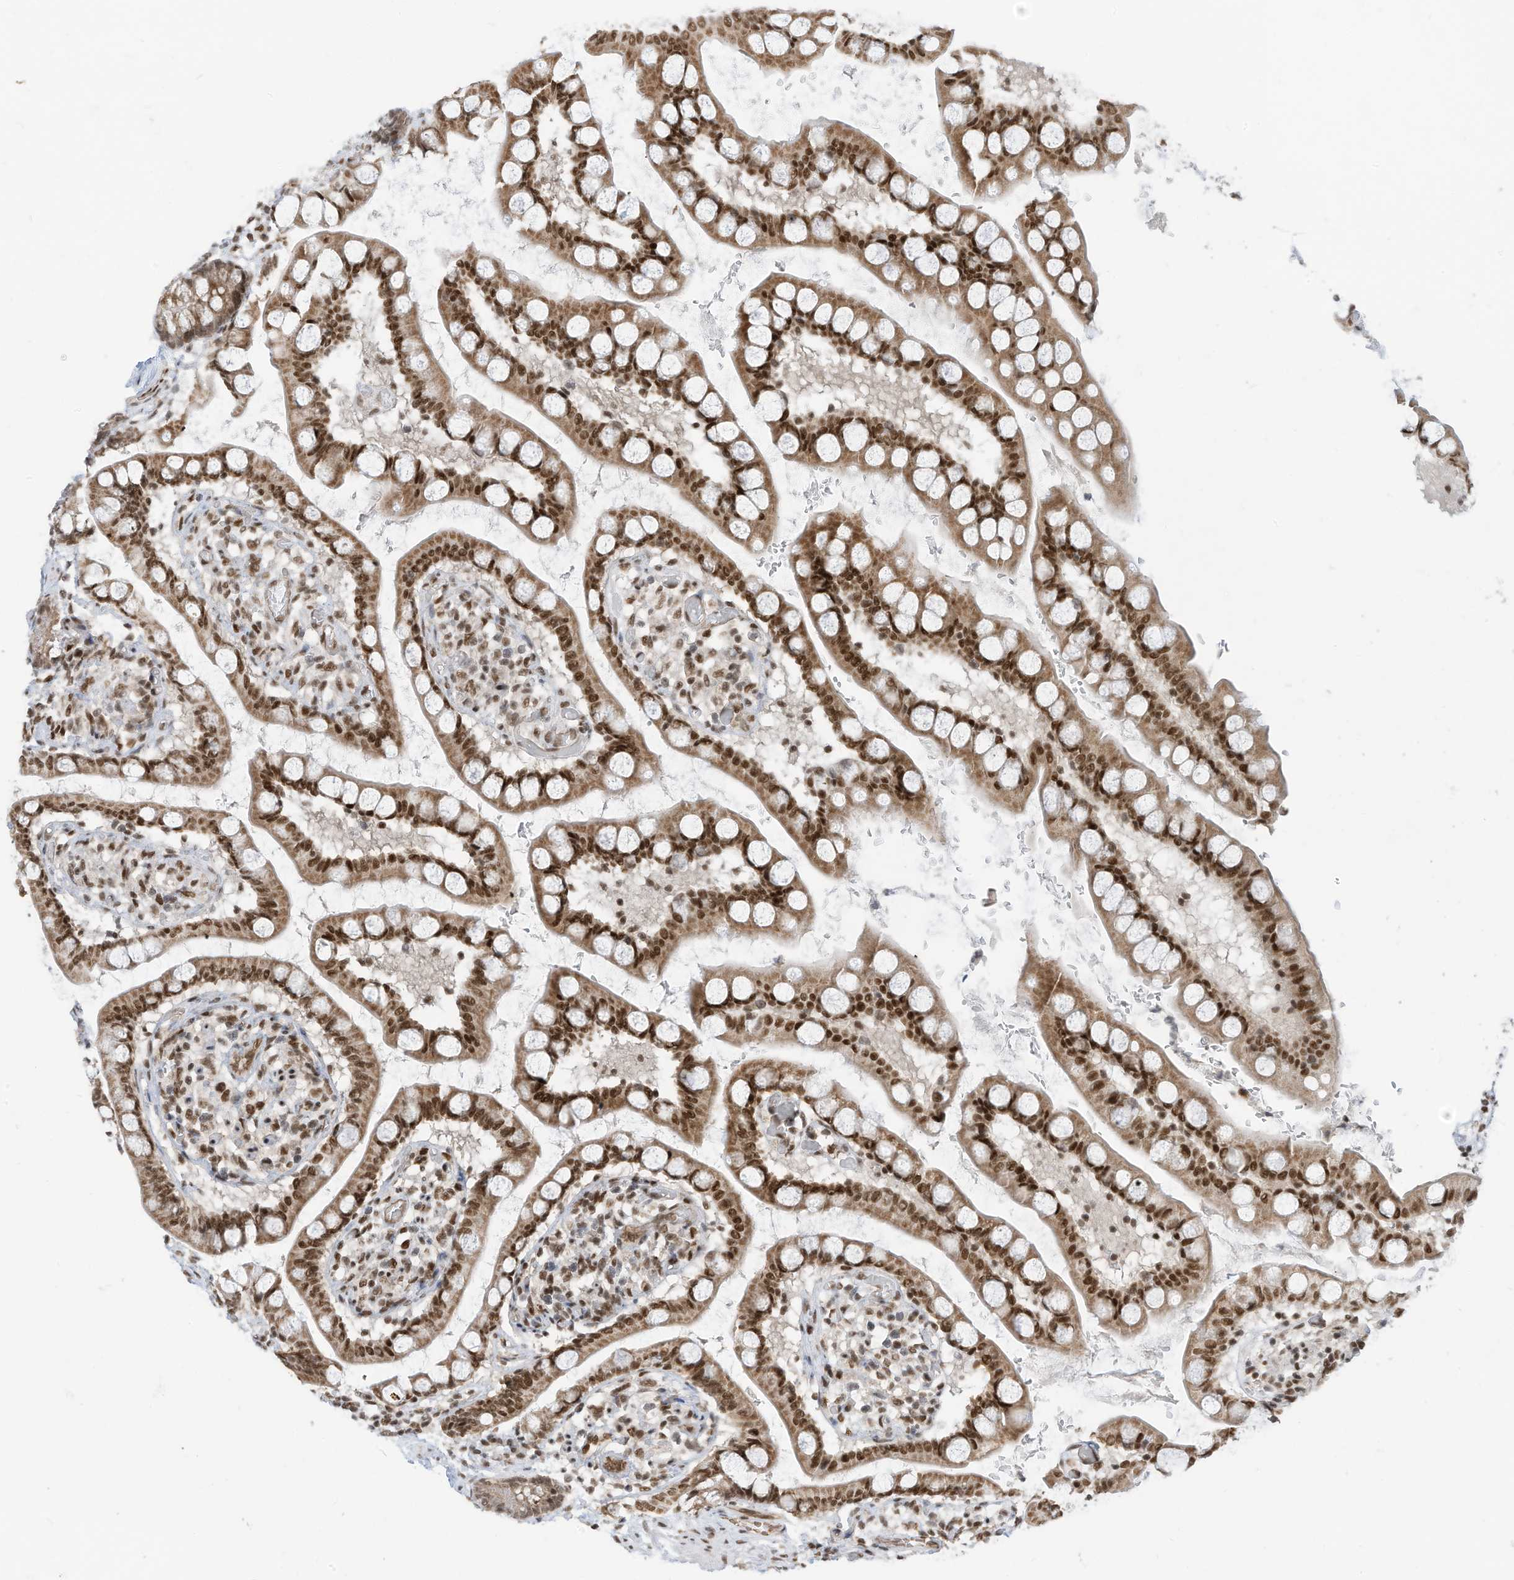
{"staining": {"intensity": "moderate", "quantity": ">75%", "location": "cytoplasmic/membranous,nuclear"}, "tissue": "small intestine", "cell_type": "Glandular cells", "image_type": "normal", "snomed": [{"axis": "morphology", "description": "Normal tissue, NOS"}, {"axis": "topography", "description": "Small intestine"}], "caption": "A brown stain shows moderate cytoplasmic/membranous,nuclear staining of a protein in glandular cells of normal human small intestine. (DAB = brown stain, brightfield microscopy at high magnification).", "gene": "AURKAIP1", "patient": {"sex": "male", "age": 52}}